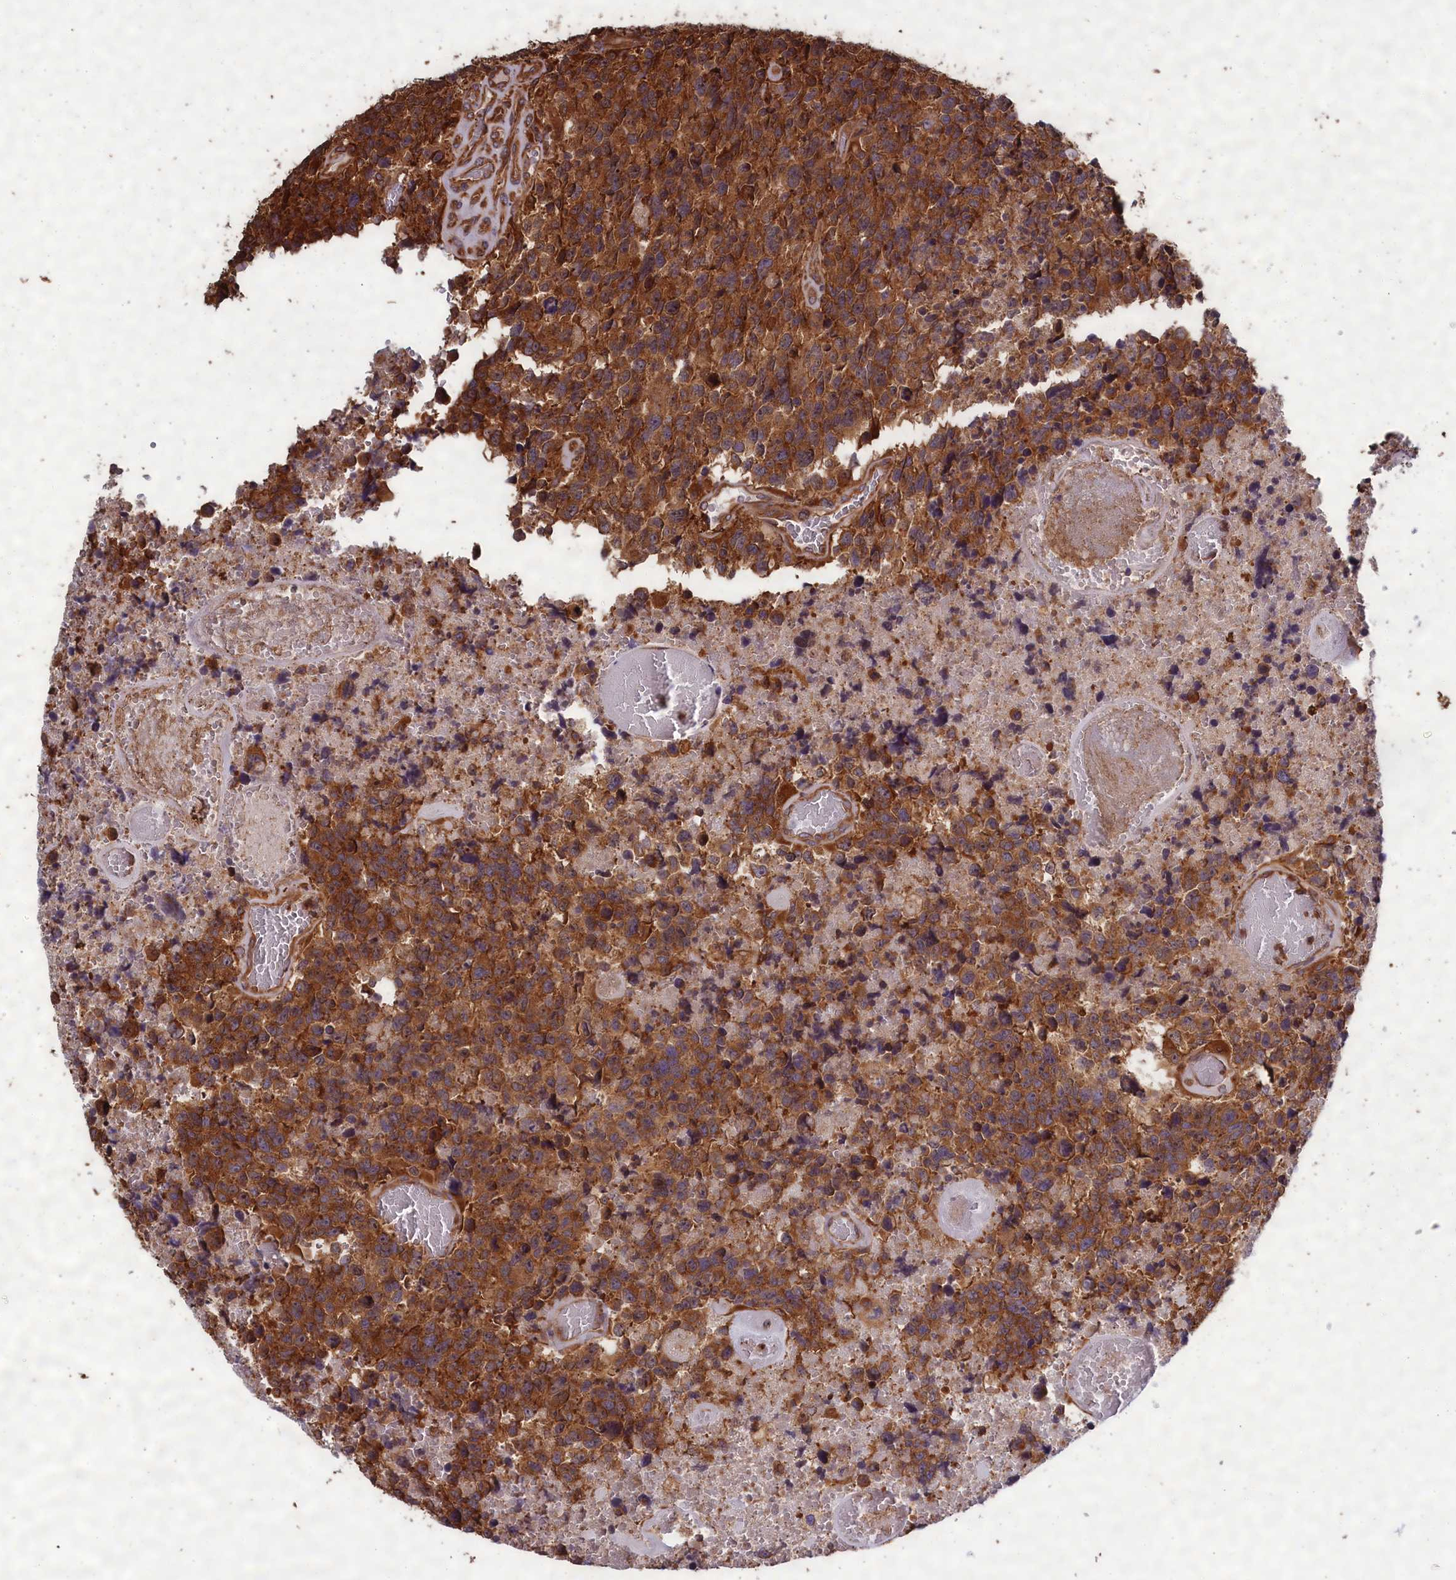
{"staining": {"intensity": "strong", "quantity": ">75%", "location": "cytoplasmic/membranous"}, "tissue": "glioma", "cell_type": "Tumor cells", "image_type": "cancer", "snomed": [{"axis": "morphology", "description": "Glioma, malignant, High grade"}, {"axis": "topography", "description": "Brain"}], "caption": "Immunohistochemistry (IHC) micrograph of malignant glioma (high-grade) stained for a protein (brown), which demonstrates high levels of strong cytoplasmic/membranous staining in approximately >75% of tumor cells.", "gene": "CCDC124", "patient": {"sex": "male", "age": 69}}